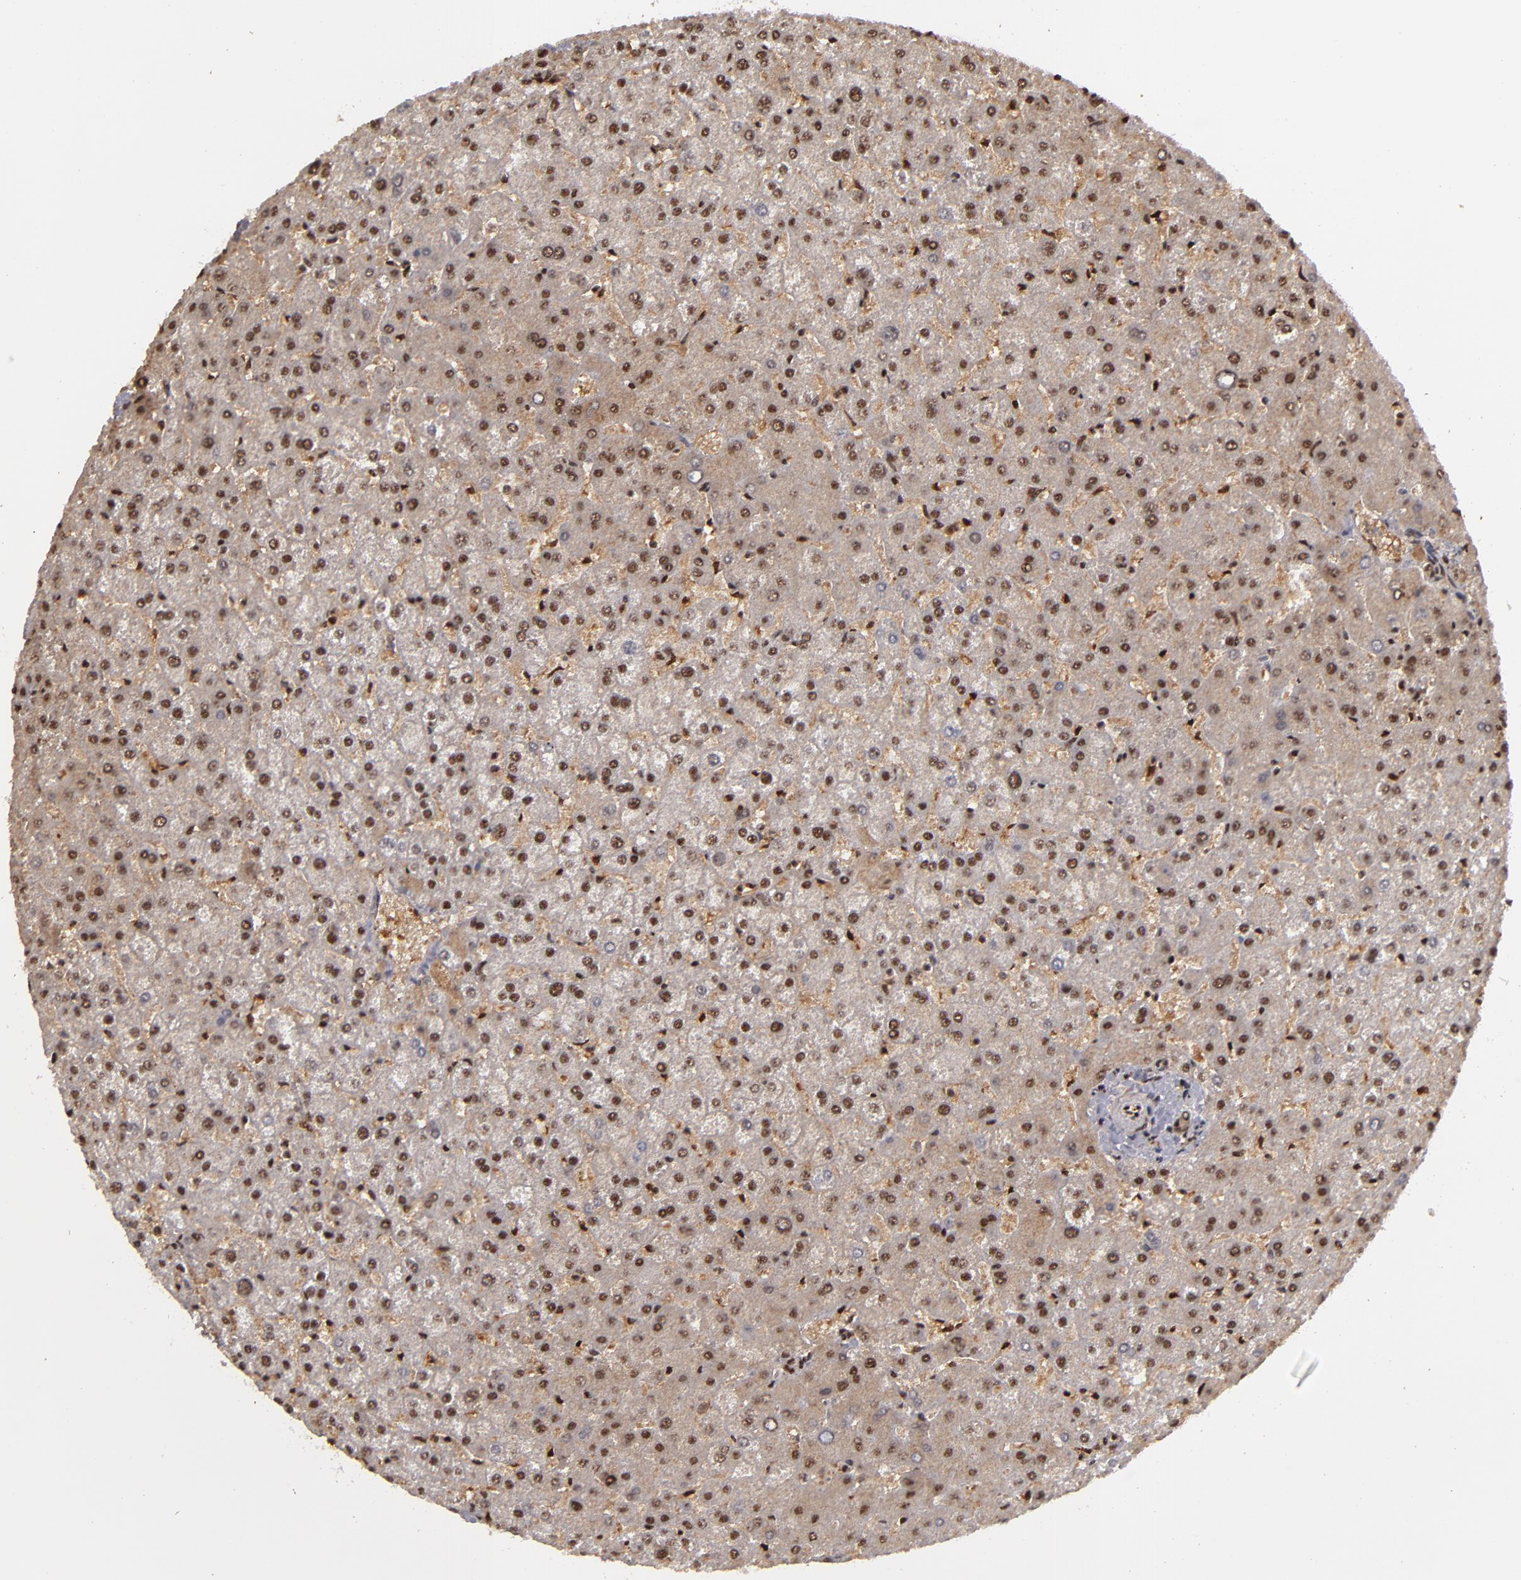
{"staining": {"intensity": "weak", "quantity": "25%-75%", "location": "nuclear"}, "tissue": "liver", "cell_type": "Cholangiocytes", "image_type": "normal", "snomed": [{"axis": "morphology", "description": "Normal tissue, NOS"}, {"axis": "topography", "description": "Liver"}], "caption": "DAB immunohistochemical staining of unremarkable liver shows weak nuclear protein staining in approximately 25%-75% of cholangiocytes.", "gene": "ZNF234", "patient": {"sex": "female", "age": 32}}